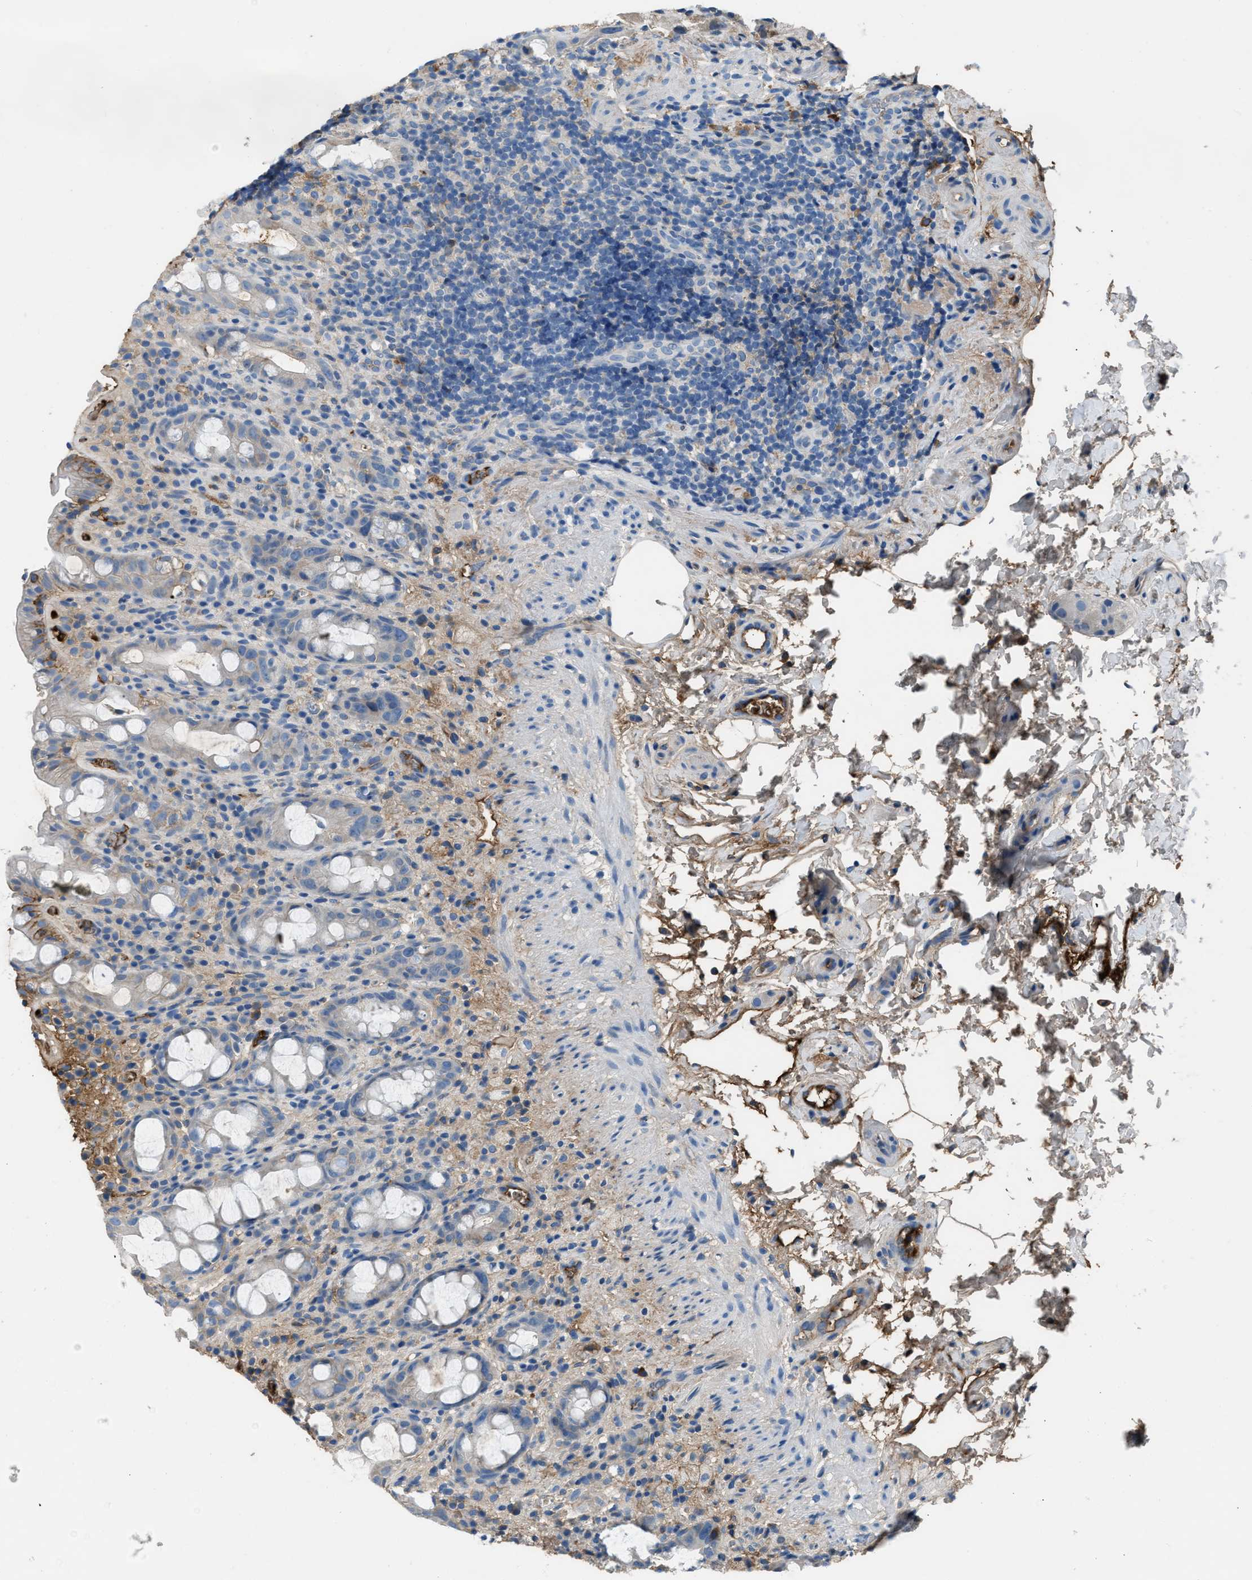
{"staining": {"intensity": "moderate", "quantity": "<25%", "location": "cytoplasmic/membranous"}, "tissue": "rectum", "cell_type": "Glandular cells", "image_type": "normal", "snomed": [{"axis": "morphology", "description": "Normal tissue, NOS"}, {"axis": "topography", "description": "Rectum"}], "caption": "Brown immunohistochemical staining in normal human rectum reveals moderate cytoplasmic/membranous positivity in approximately <25% of glandular cells. (DAB IHC with brightfield microscopy, high magnification).", "gene": "STC1", "patient": {"sex": "male", "age": 44}}